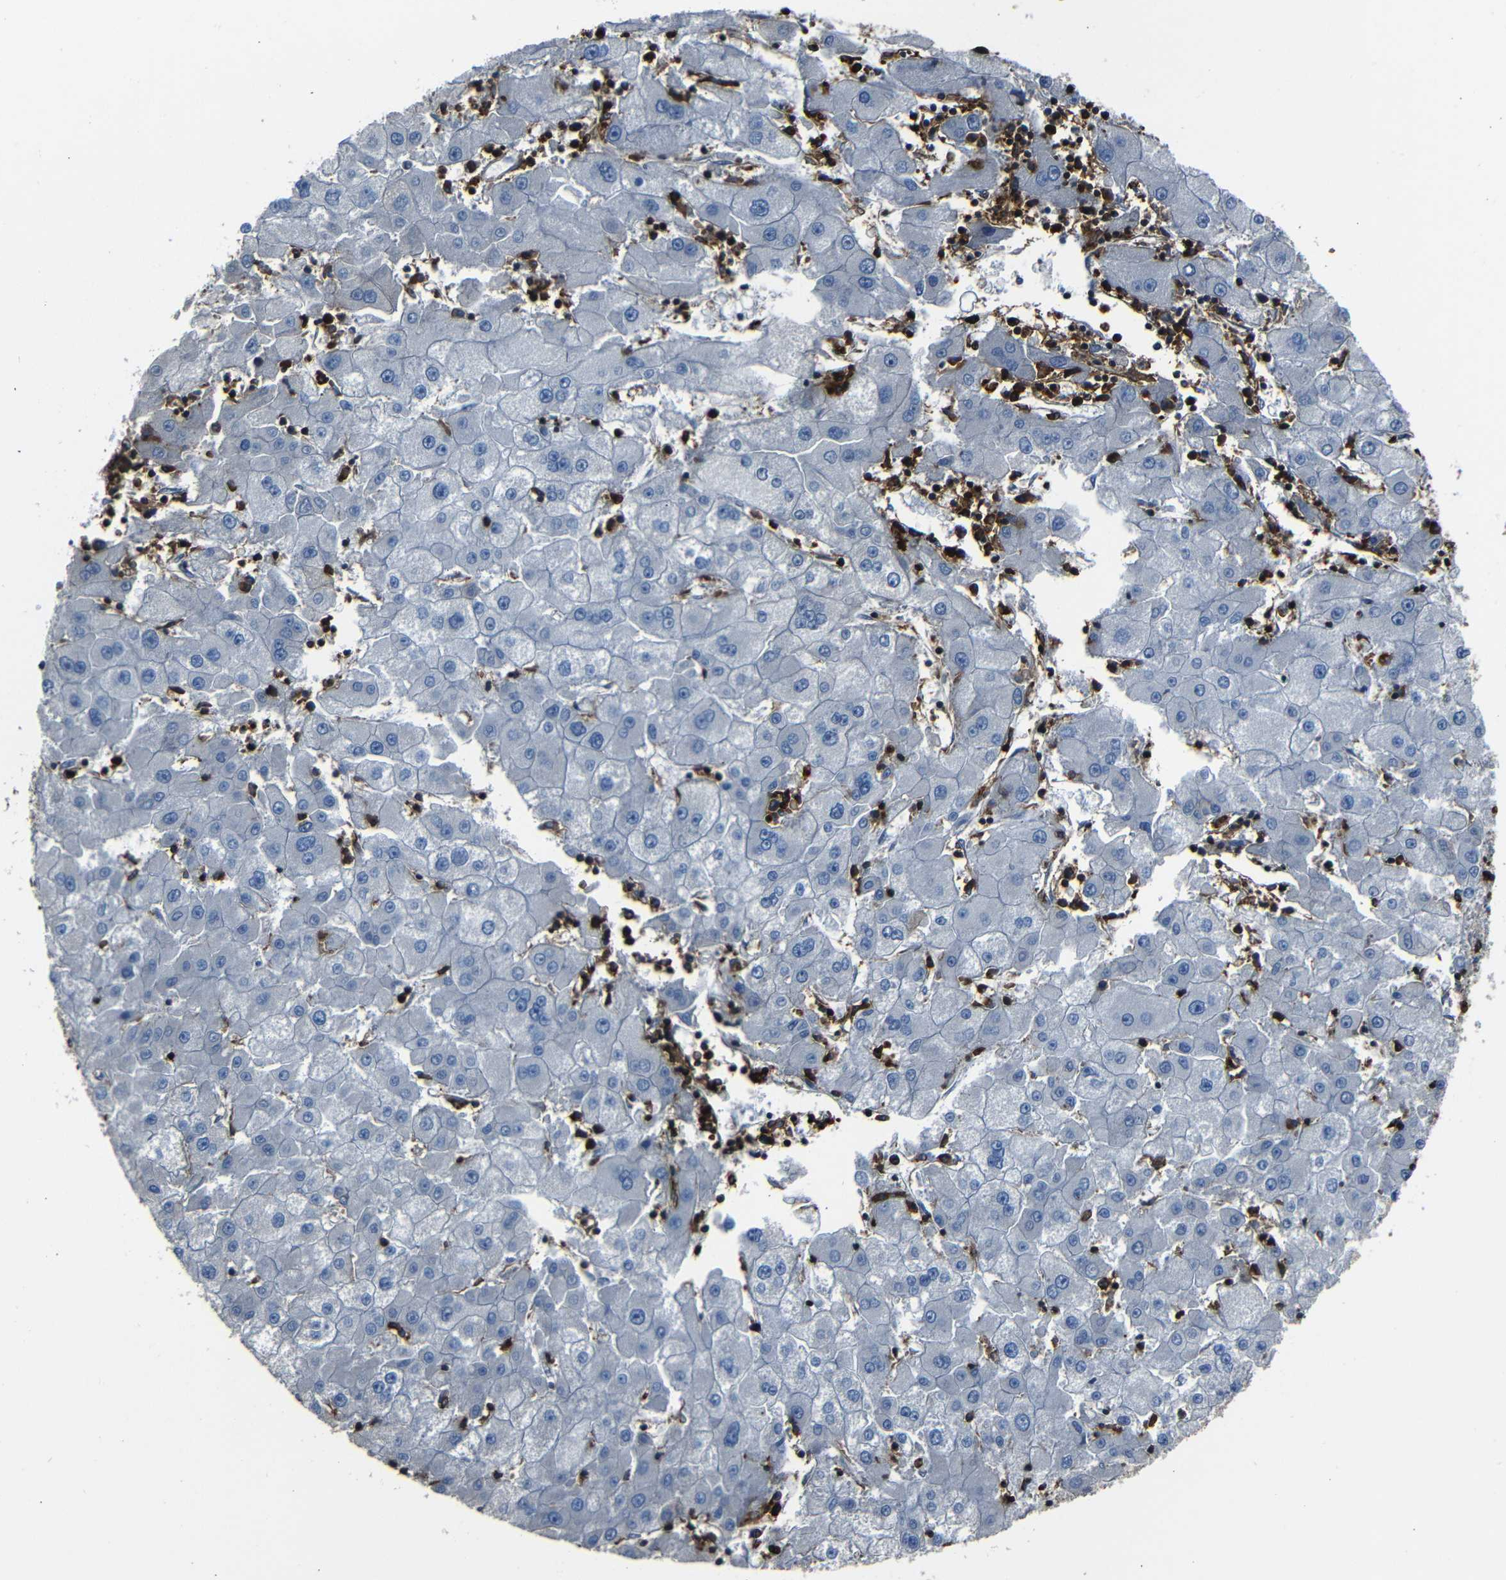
{"staining": {"intensity": "negative", "quantity": "none", "location": "none"}, "tissue": "liver cancer", "cell_type": "Tumor cells", "image_type": "cancer", "snomed": [{"axis": "morphology", "description": "Carcinoma, Hepatocellular, NOS"}, {"axis": "topography", "description": "Liver"}], "caption": "Liver cancer was stained to show a protein in brown. There is no significant positivity in tumor cells.", "gene": "ADGRE5", "patient": {"sex": "male", "age": 72}}